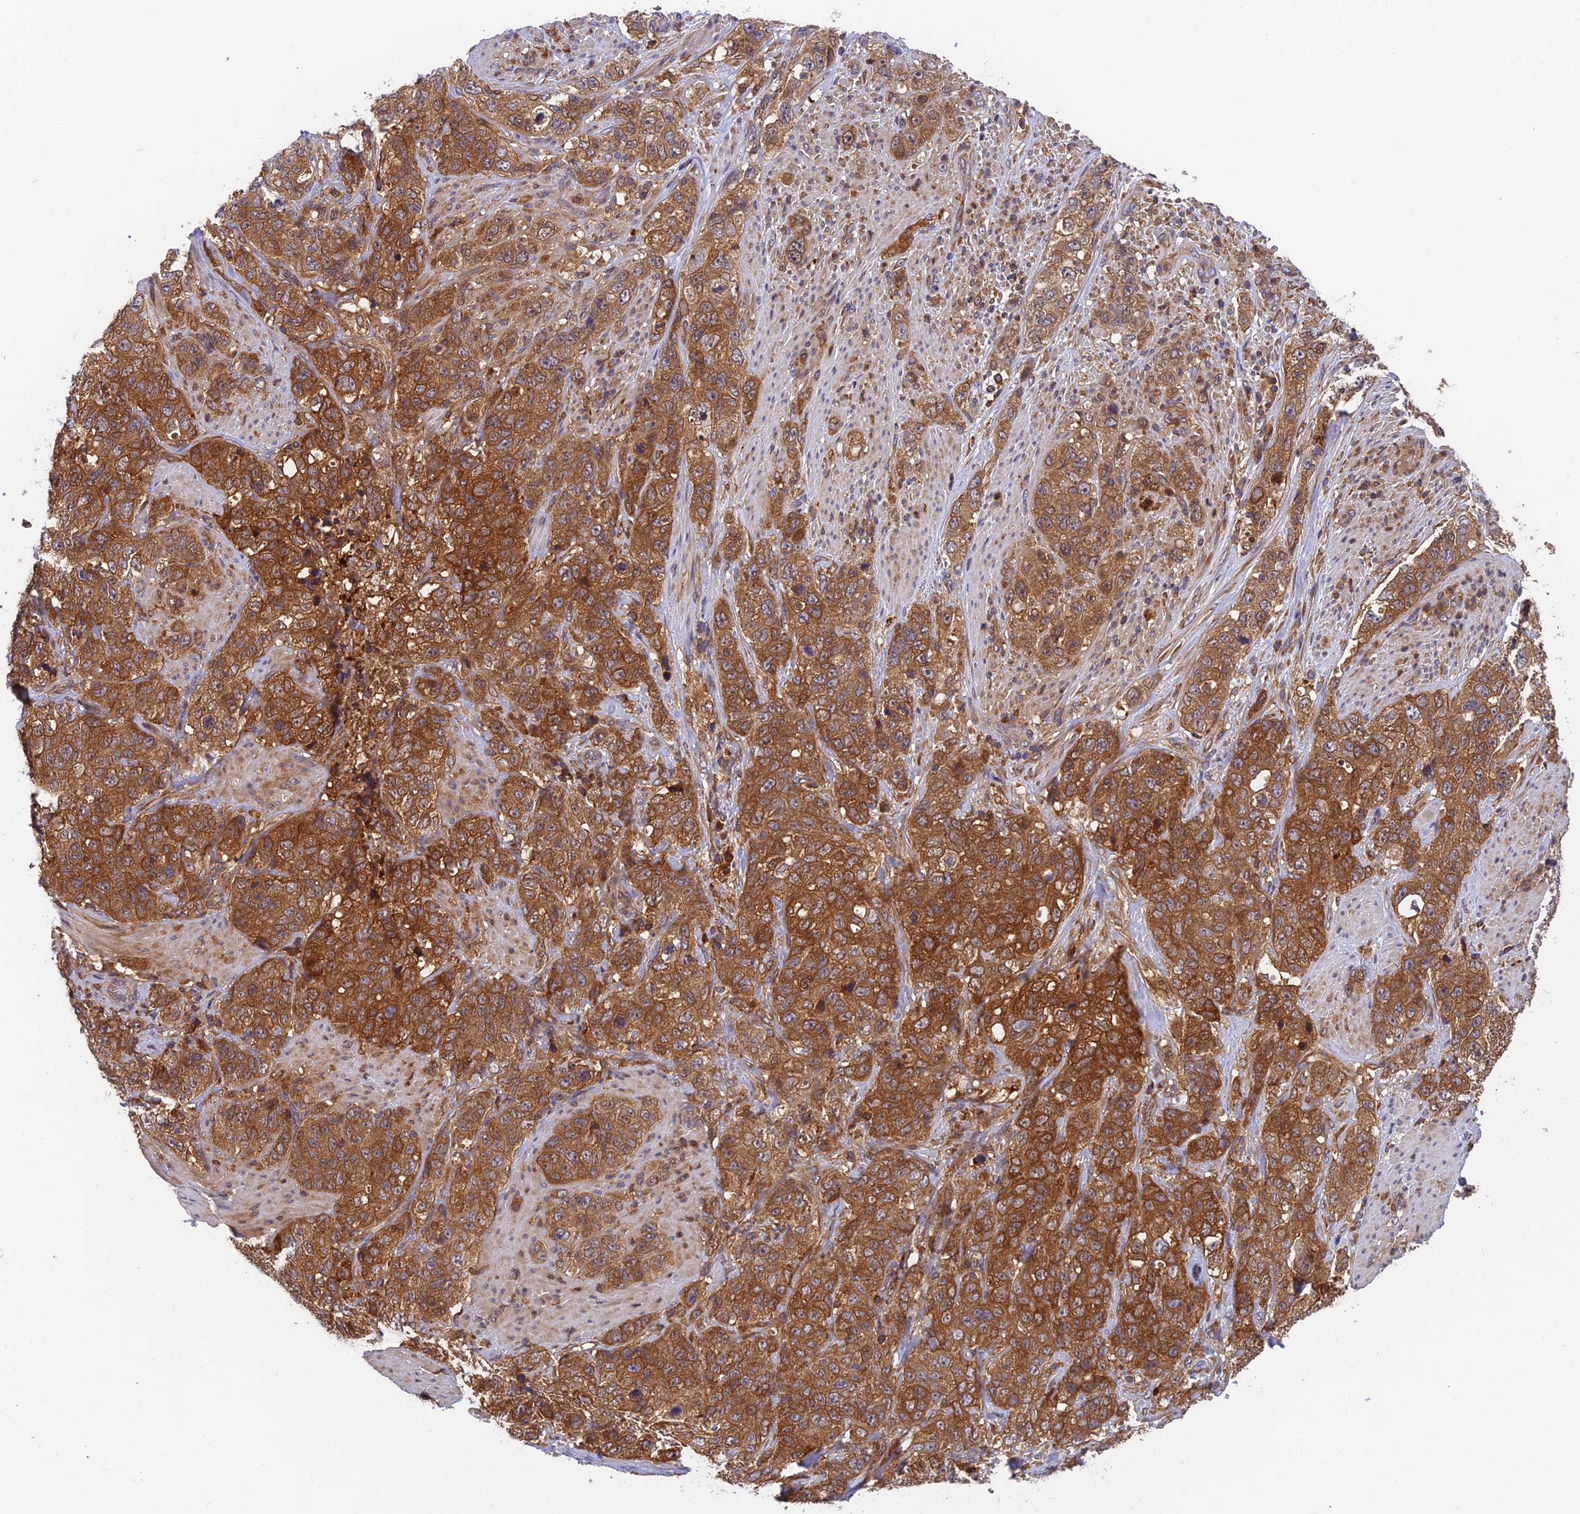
{"staining": {"intensity": "strong", "quantity": ">75%", "location": "cytoplasmic/membranous"}, "tissue": "stomach cancer", "cell_type": "Tumor cells", "image_type": "cancer", "snomed": [{"axis": "morphology", "description": "Adenocarcinoma, NOS"}, {"axis": "topography", "description": "Stomach"}], "caption": "This is an image of immunohistochemistry staining of adenocarcinoma (stomach), which shows strong expression in the cytoplasmic/membranous of tumor cells.", "gene": "IPO5", "patient": {"sex": "male", "age": 48}}